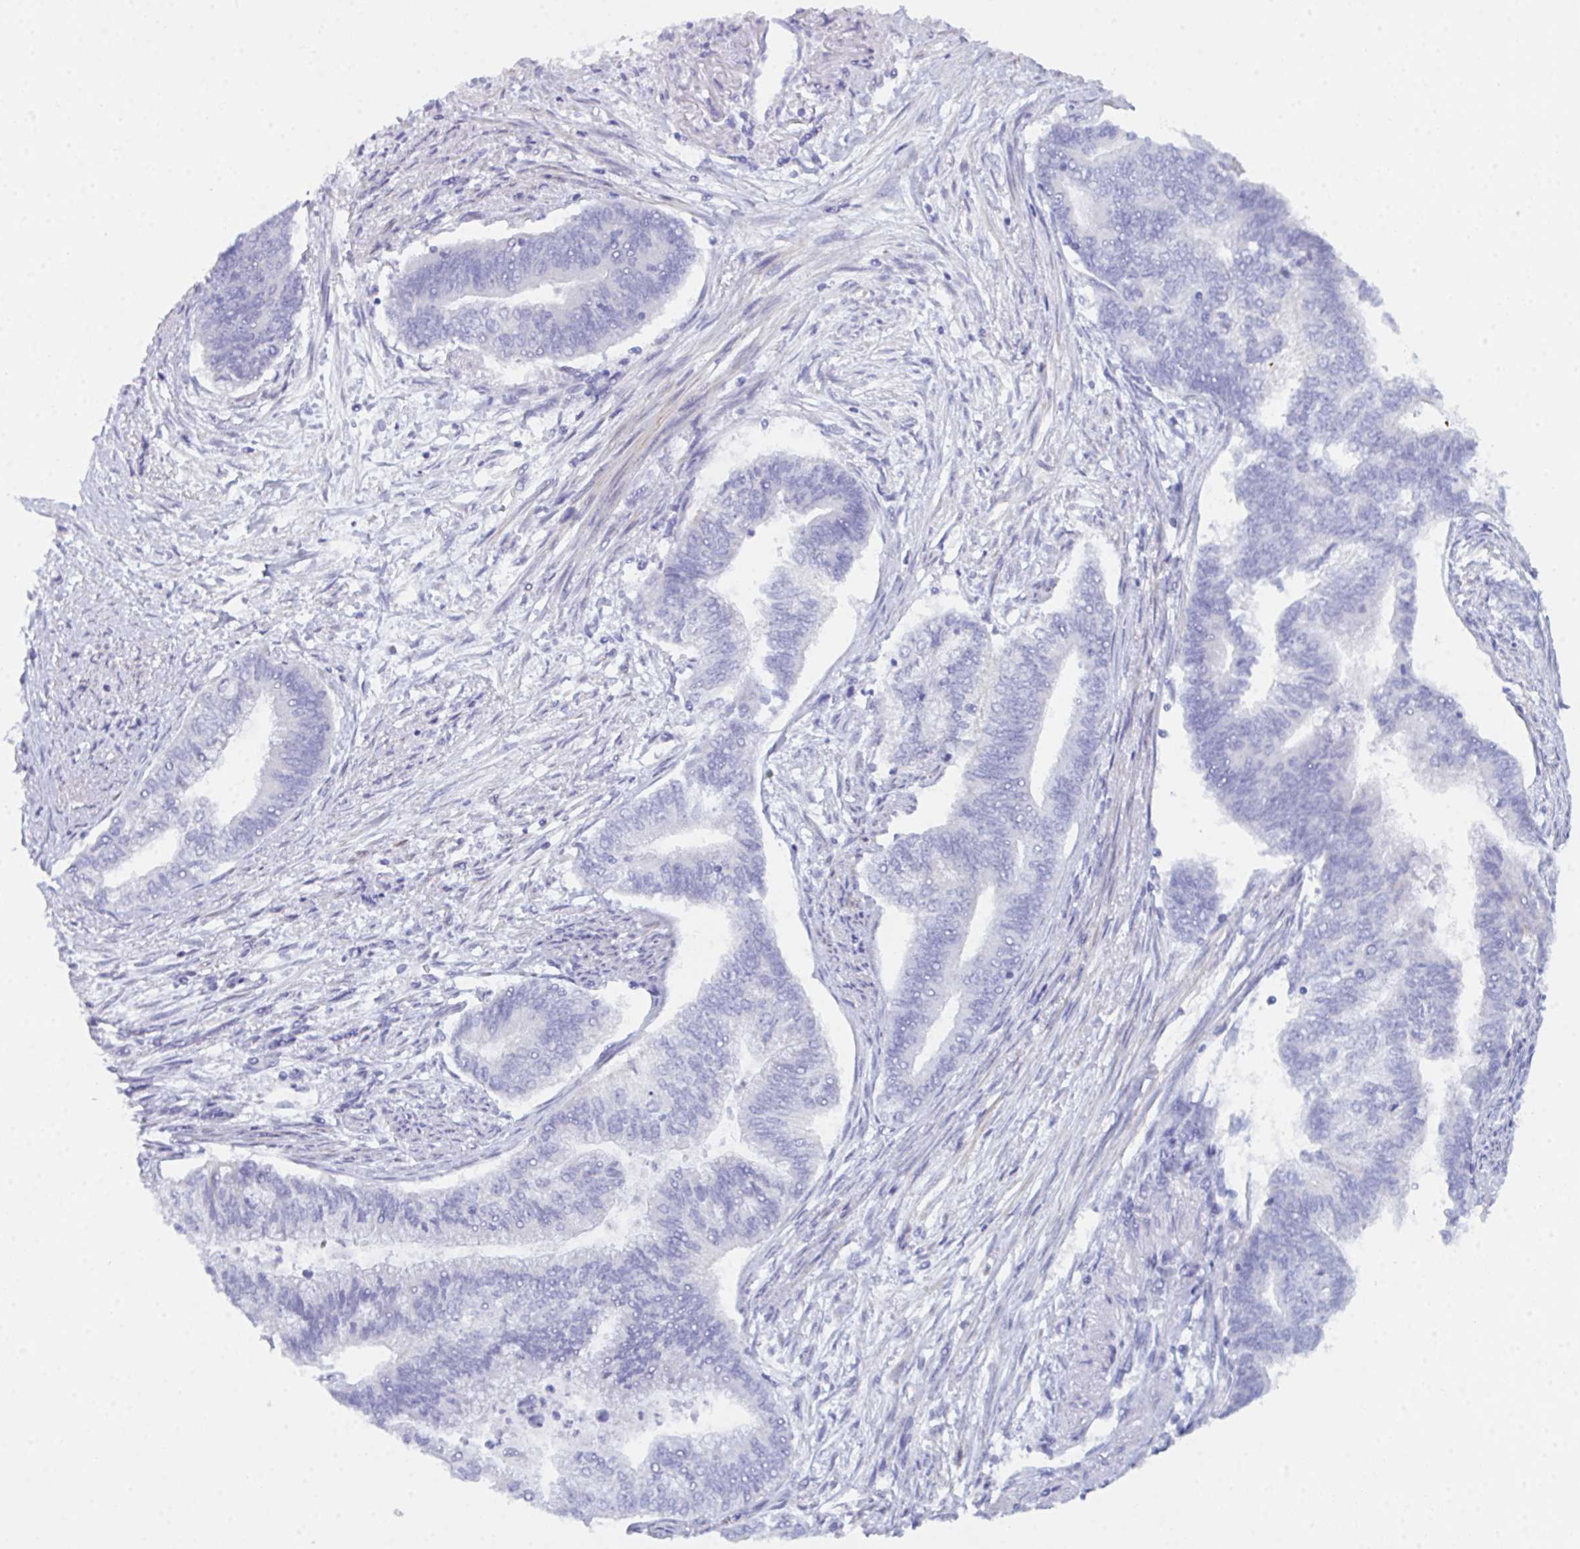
{"staining": {"intensity": "negative", "quantity": "none", "location": "none"}, "tissue": "endometrial cancer", "cell_type": "Tumor cells", "image_type": "cancer", "snomed": [{"axis": "morphology", "description": "Adenocarcinoma, NOS"}, {"axis": "topography", "description": "Endometrium"}], "caption": "This is an immunohistochemistry (IHC) photomicrograph of endometrial adenocarcinoma. There is no staining in tumor cells.", "gene": "CEP170B", "patient": {"sex": "female", "age": 65}}